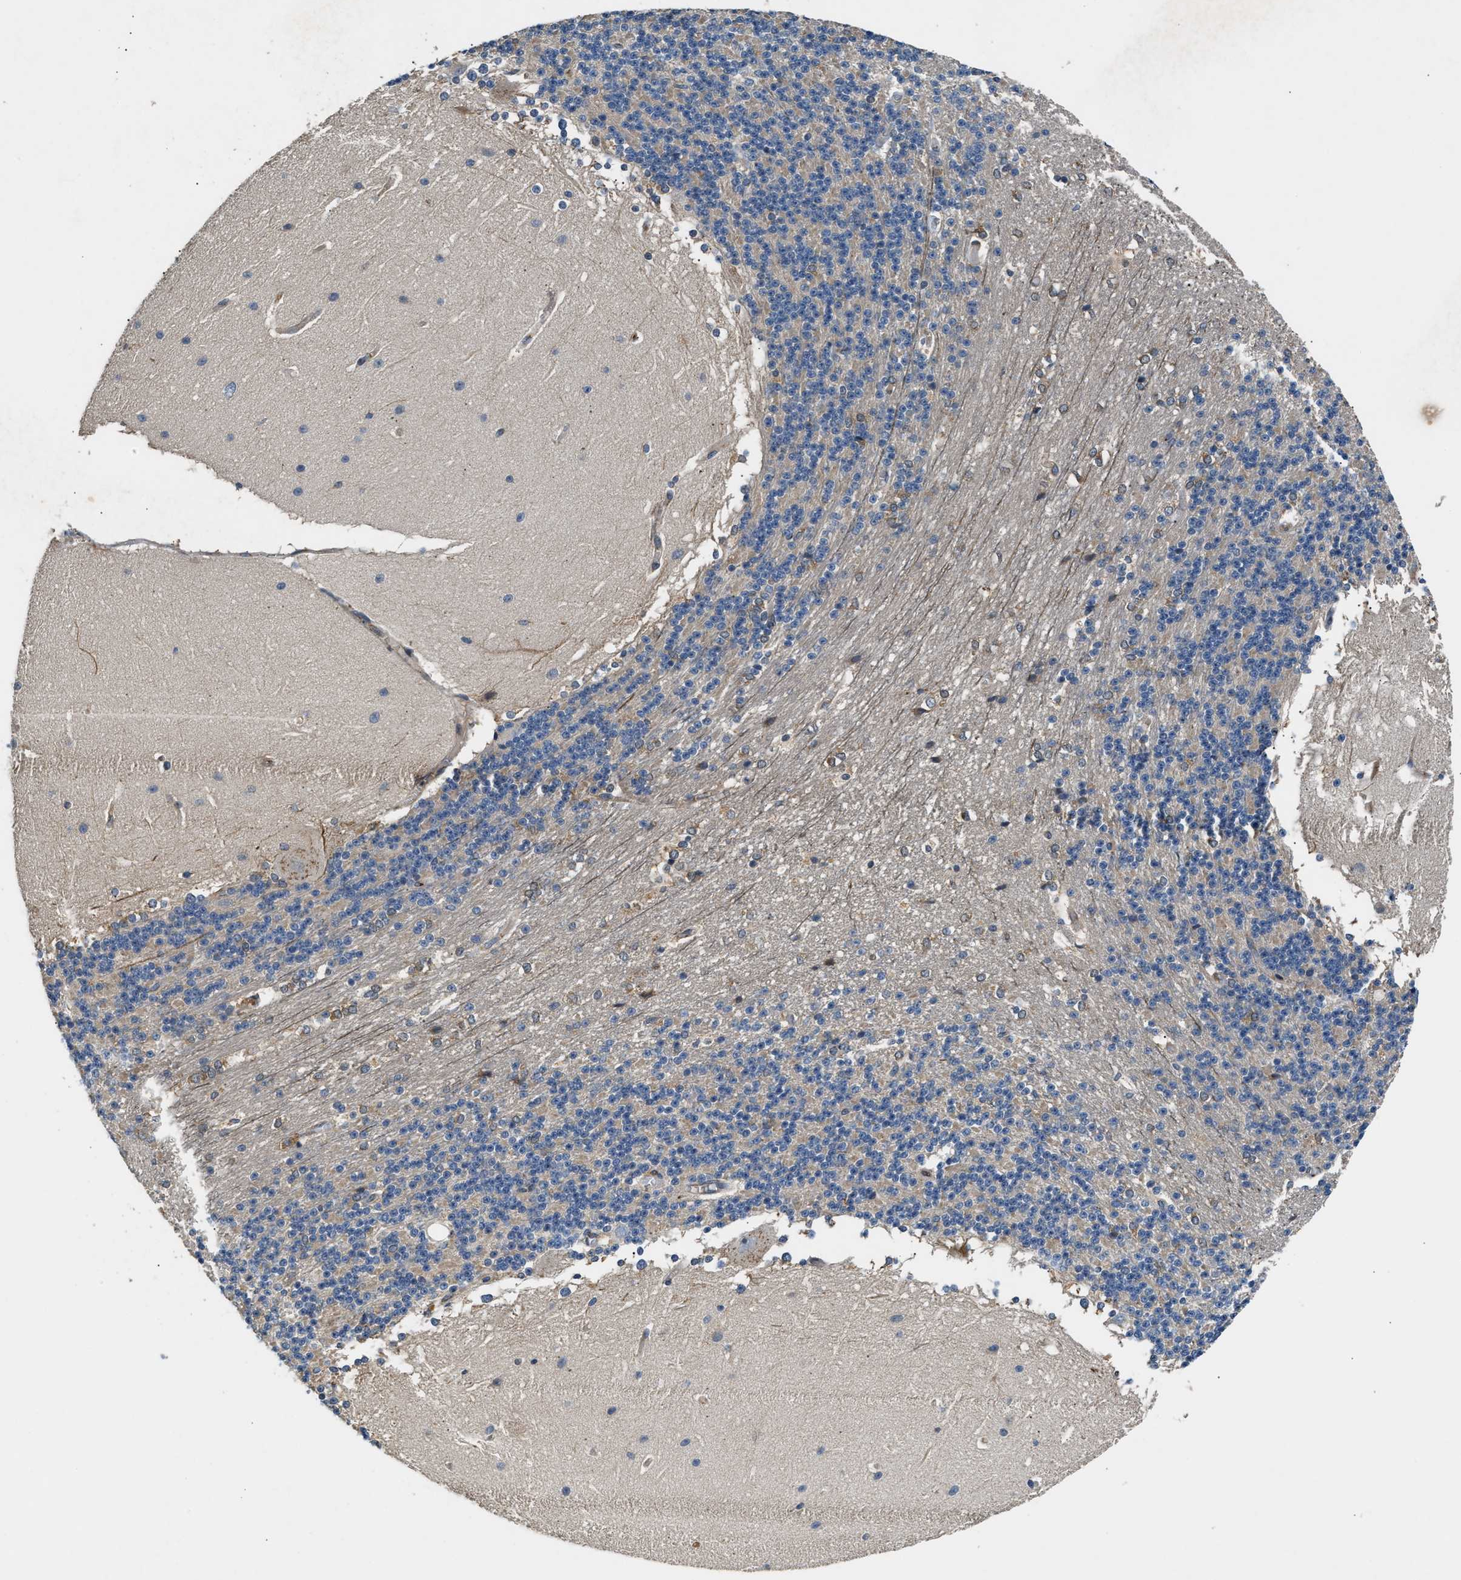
{"staining": {"intensity": "negative", "quantity": "none", "location": "none"}, "tissue": "cerebellum", "cell_type": "Cells in granular layer", "image_type": "normal", "snomed": [{"axis": "morphology", "description": "Normal tissue, NOS"}, {"axis": "topography", "description": "Cerebellum"}], "caption": "Immunohistochemical staining of unremarkable human cerebellum exhibits no significant staining in cells in granular layer. Brightfield microscopy of IHC stained with DAB (brown) and hematoxylin (blue), captured at high magnification.", "gene": "CHUK", "patient": {"sex": "female", "age": 19}}